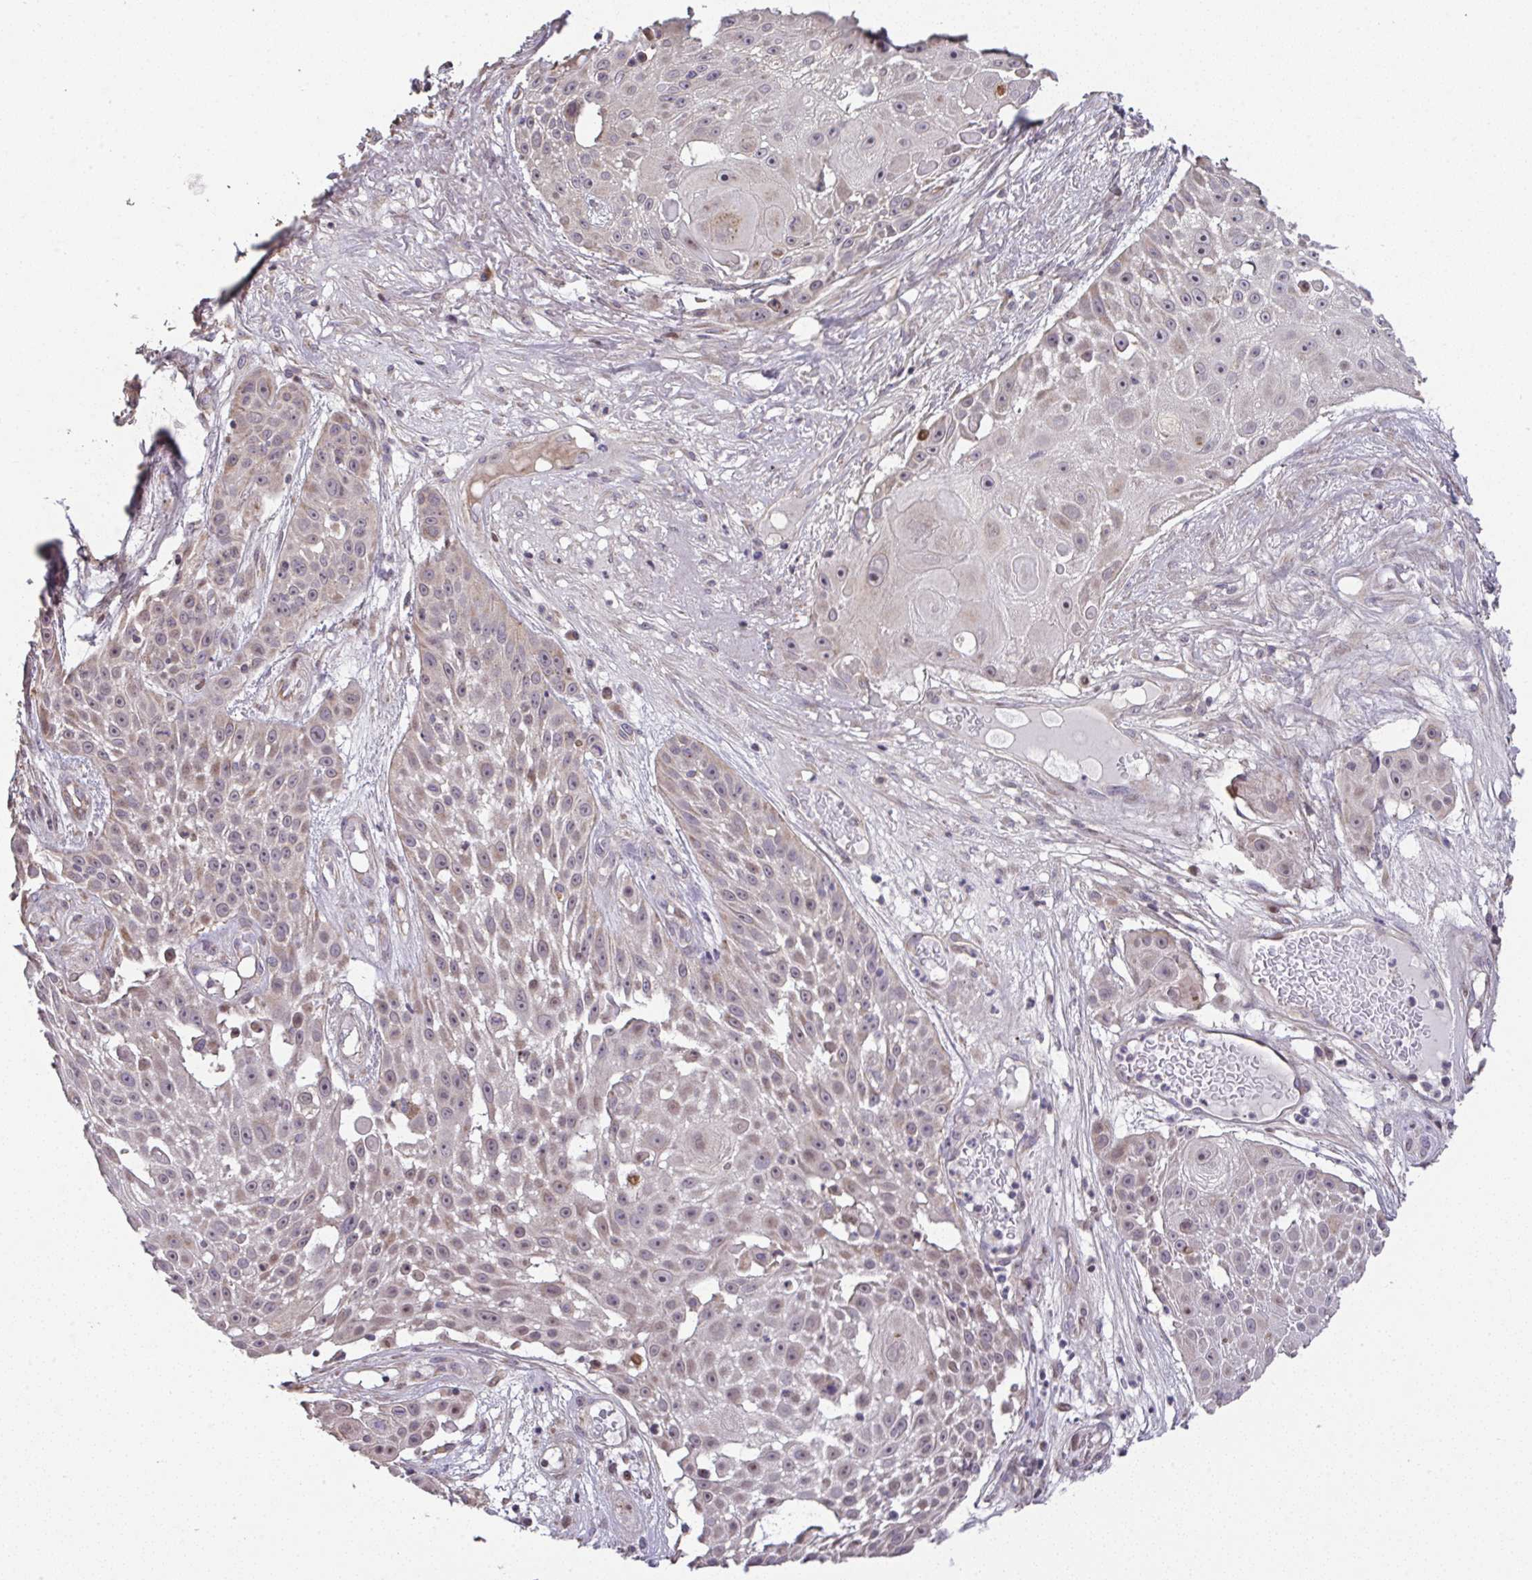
{"staining": {"intensity": "weak", "quantity": "25%-75%", "location": "cytoplasmic/membranous"}, "tissue": "skin cancer", "cell_type": "Tumor cells", "image_type": "cancer", "snomed": [{"axis": "morphology", "description": "Squamous cell carcinoma, NOS"}, {"axis": "topography", "description": "Skin"}], "caption": "This micrograph shows IHC staining of squamous cell carcinoma (skin), with low weak cytoplasmic/membranous staining in approximately 25%-75% of tumor cells.", "gene": "RUNDC3B", "patient": {"sex": "female", "age": 86}}